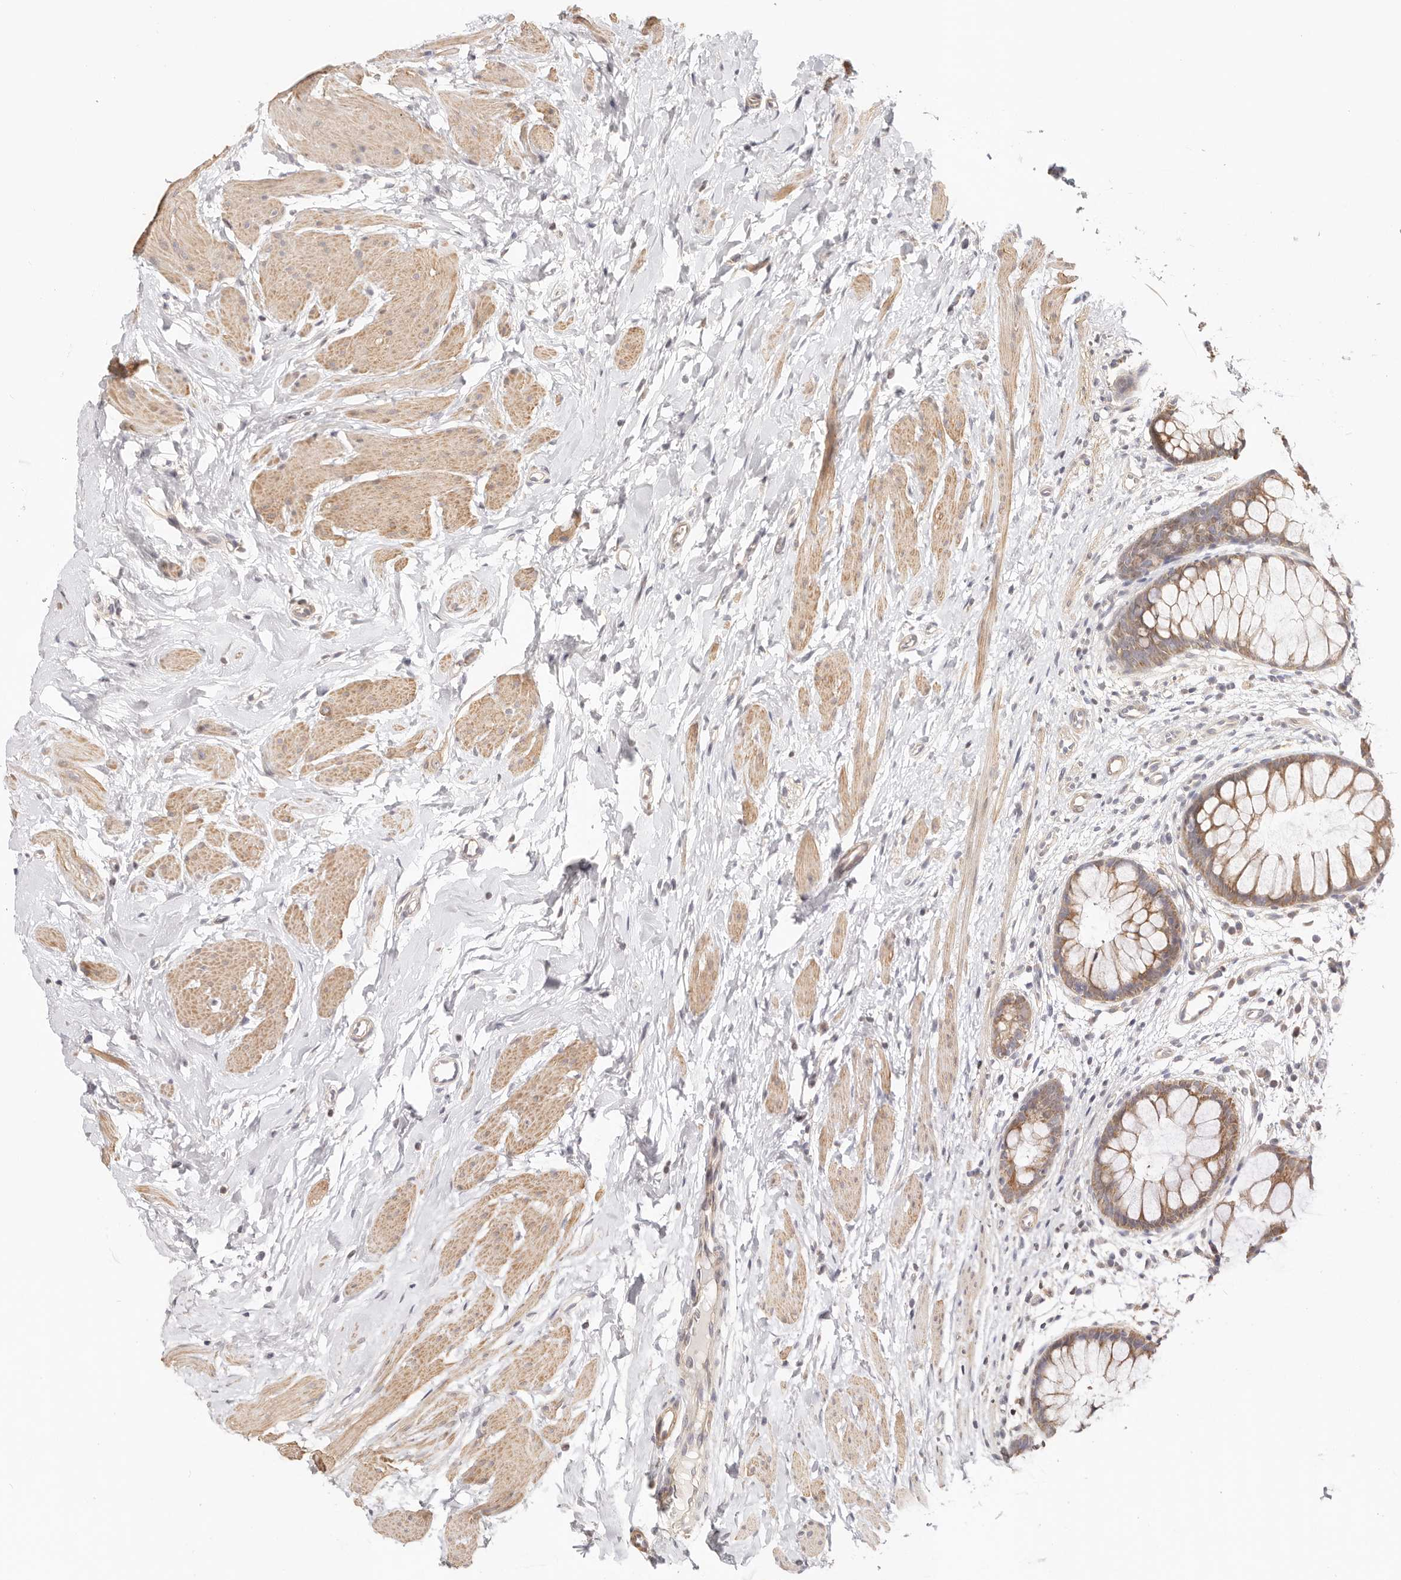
{"staining": {"intensity": "moderate", "quantity": ">75%", "location": "cytoplasmic/membranous"}, "tissue": "colon", "cell_type": "Endothelial cells", "image_type": "normal", "snomed": [{"axis": "morphology", "description": "Normal tissue, NOS"}, {"axis": "topography", "description": "Colon"}], "caption": "Immunohistochemistry (IHC) histopathology image of unremarkable colon: human colon stained using immunohistochemistry (IHC) demonstrates medium levels of moderate protein expression localized specifically in the cytoplasmic/membranous of endothelial cells, appearing as a cytoplasmic/membranous brown color.", "gene": "KCMF1", "patient": {"sex": "female", "age": 62}}